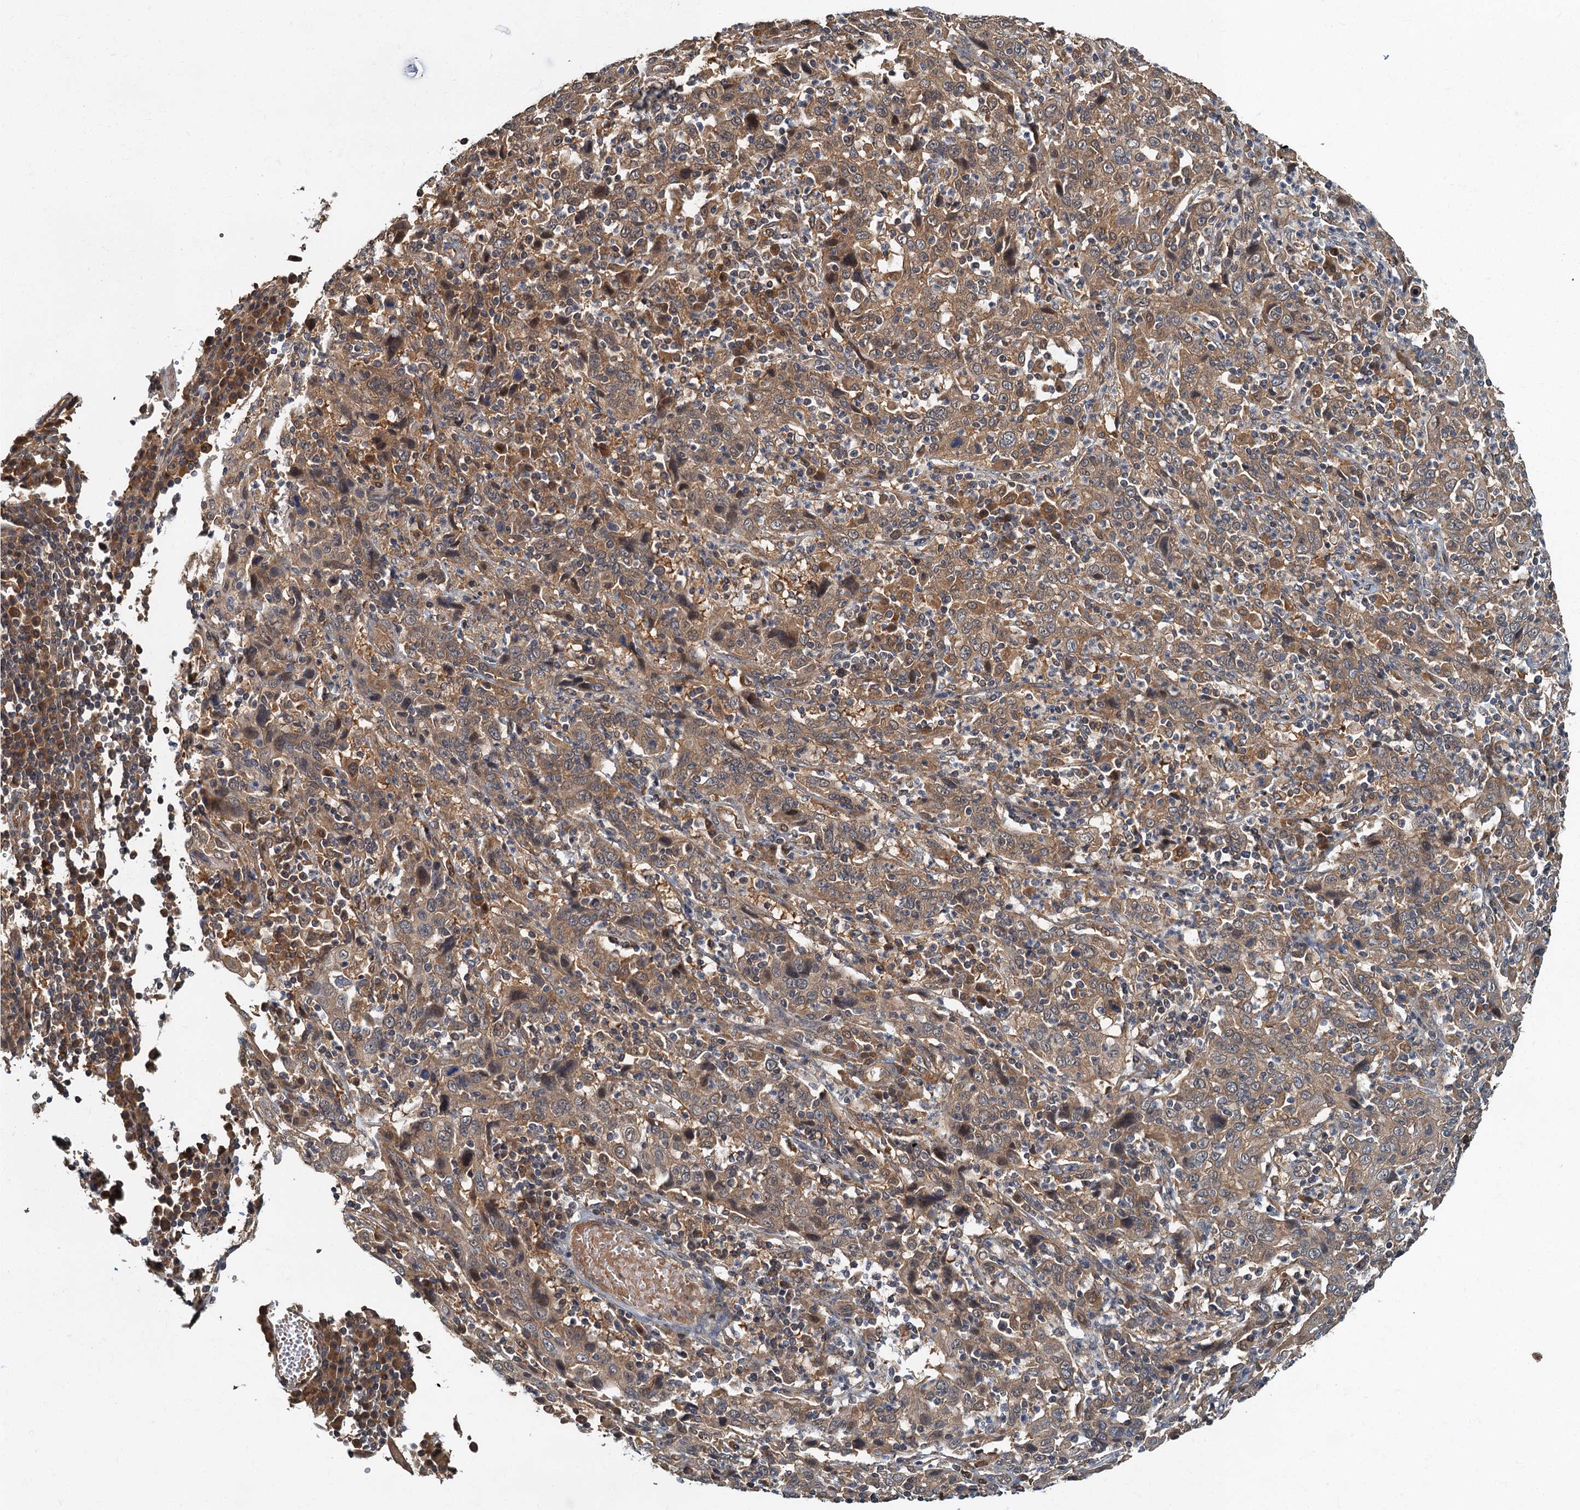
{"staining": {"intensity": "moderate", "quantity": ">75%", "location": "cytoplasmic/membranous"}, "tissue": "cervical cancer", "cell_type": "Tumor cells", "image_type": "cancer", "snomed": [{"axis": "morphology", "description": "Squamous cell carcinoma, NOS"}, {"axis": "topography", "description": "Cervix"}], "caption": "Immunohistochemical staining of human squamous cell carcinoma (cervical) displays moderate cytoplasmic/membranous protein positivity in approximately >75% of tumor cells. (DAB (3,3'-diaminobenzidine) IHC, brown staining for protein, blue staining for nuclei).", "gene": "TBCK", "patient": {"sex": "female", "age": 46}}